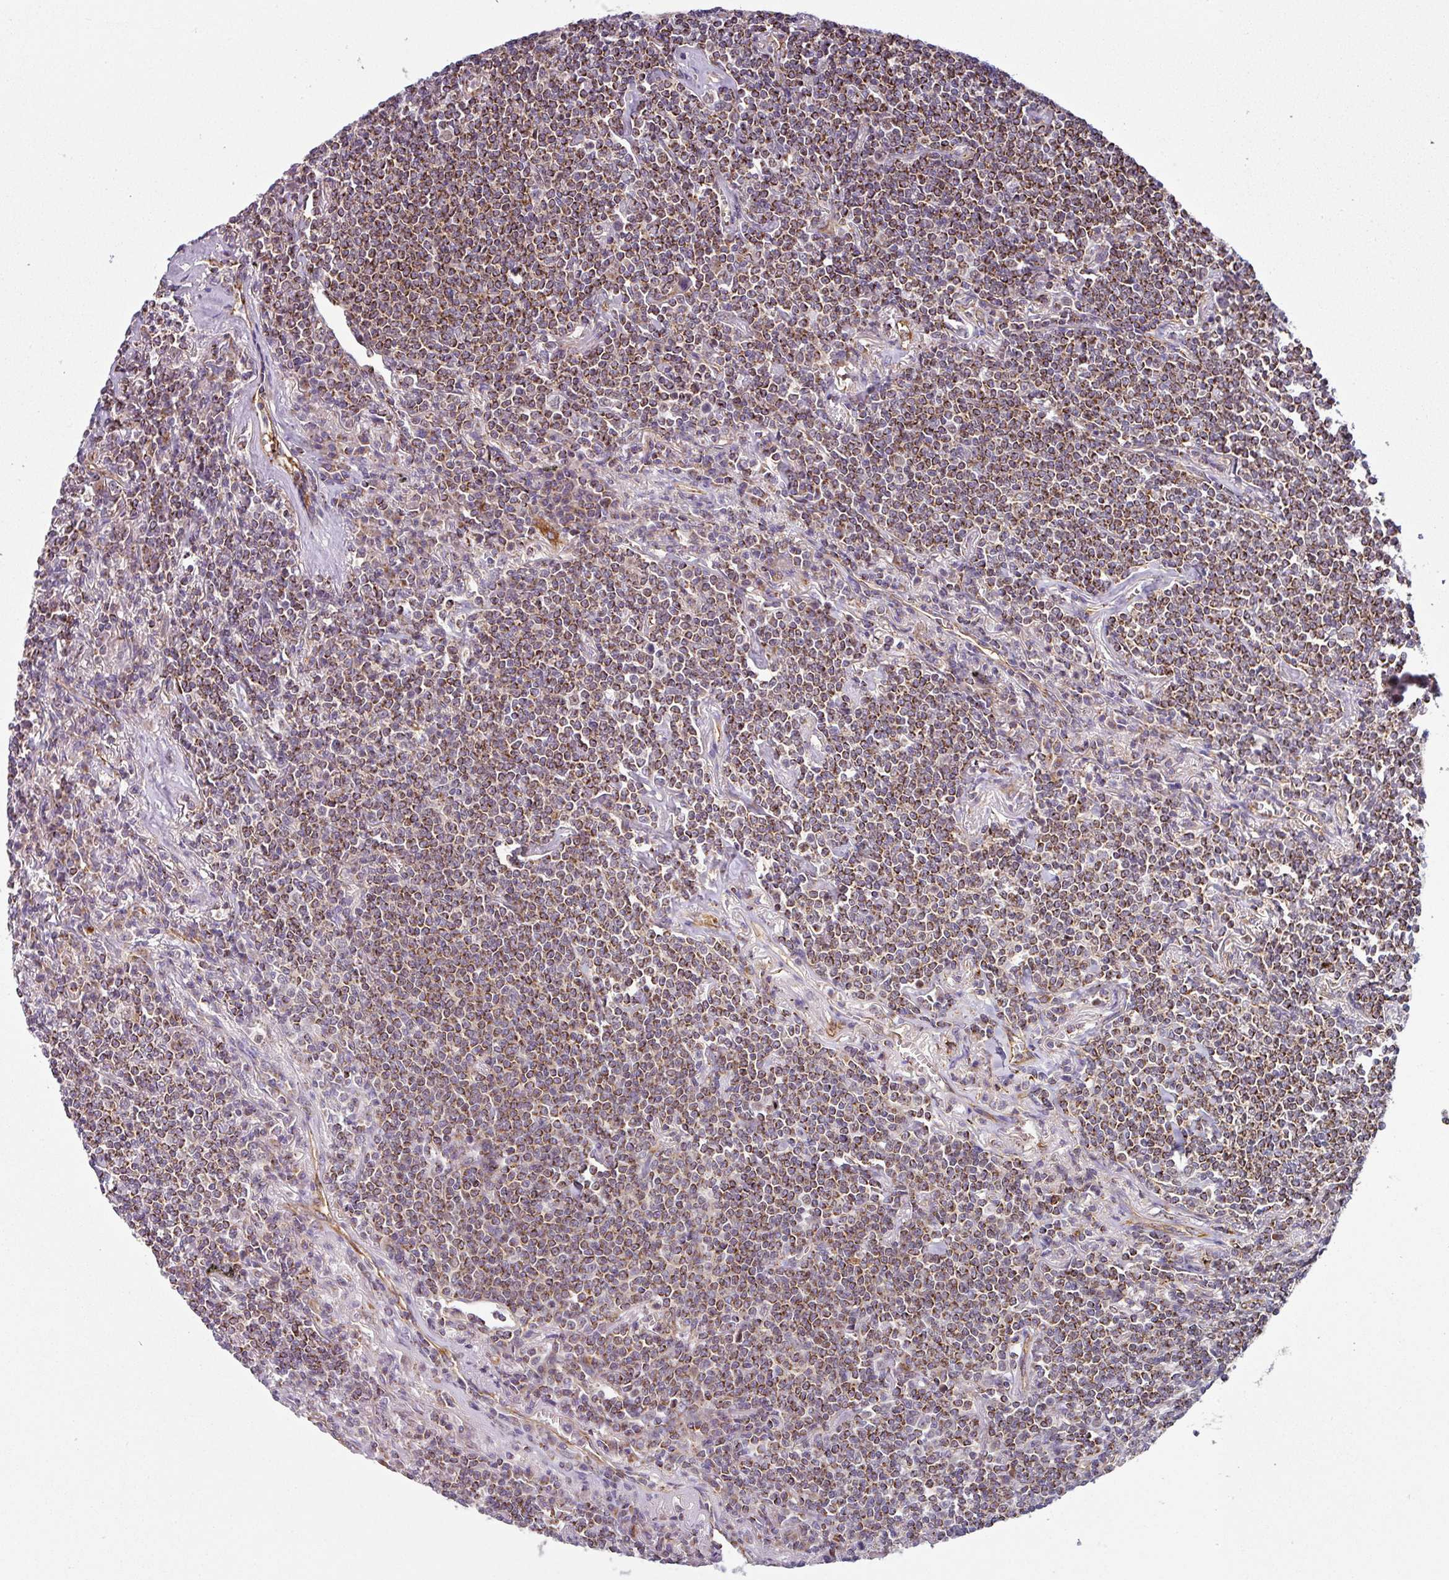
{"staining": {"intensity": "moderate", "quantity": ">75%", "location": "cytoplasmic/membranous"}, "tissue": "lymphoma", "cell_type": "Tumor cells", "image_type": "cancer", "snomed": [{"axis": "morphology", "description": "Malignant lymphoma, non-Hodgkin's type, Low grade"}, {"axis": "topography", "description": "Lung"}], "caption": "Immunohistochemistry (IHC) micrograph of lymphoma stained for a protein (brown), which shows medium levels of moderate cytoplasmic/membranous staining in approximately >75% of tumor cells.", "gene": "PRELID3B", "patient": {"sex": "female", "age": 71}}